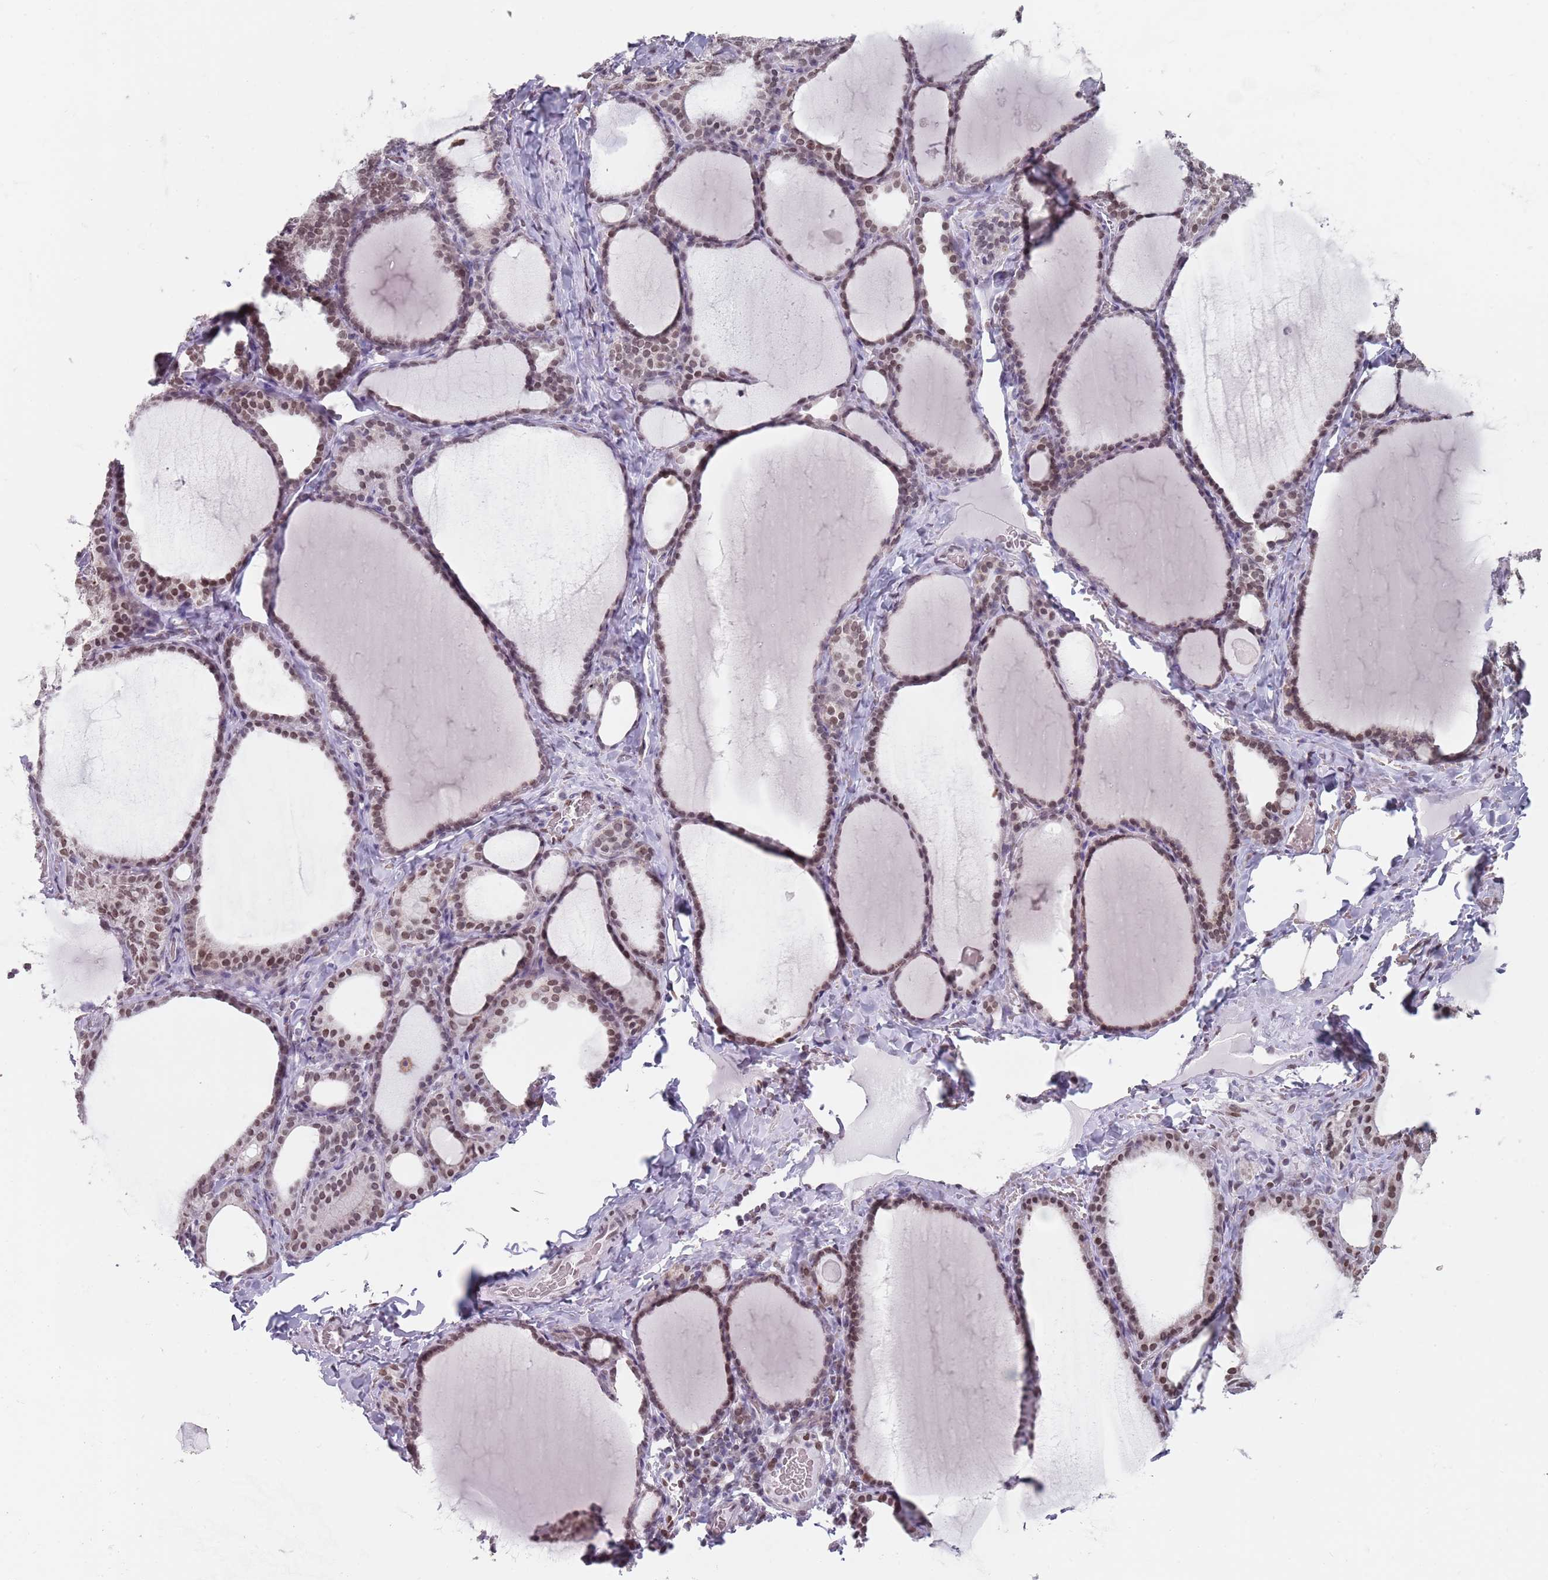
{"staining": {"intensity": "weak", "quantity": ">75%", "location": "nuclear"}, "tissue": "thyroid gland", "cell_type": "Glandular cells", "image_type": "normal", "snomed": [{"axis": "morphology", "description": "Normal tissue, NOS"}, {"axis": "topography", "description": "Thyroid gland"}], "caption": "Protein staining reveals weak nuclear positivity in about >75% of glandular cells in normal thyroid gland.", "gene": "MFSD12", "patient": {"sex": "female", "age": 39}}